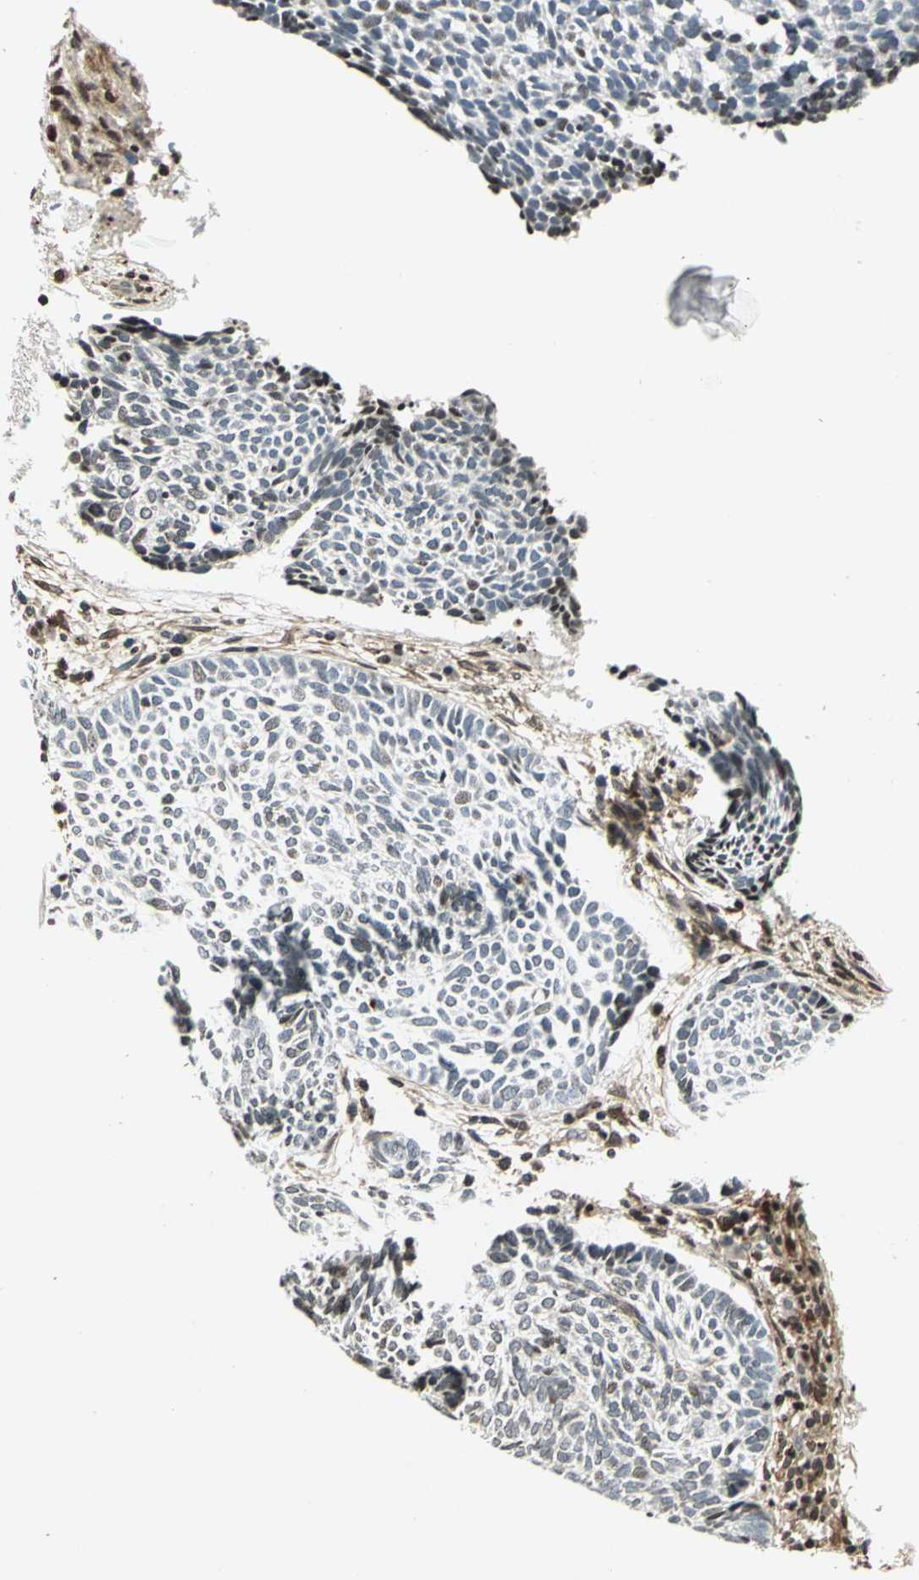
{"staining": {"intensity": "negative", "quantity": "none", "location": "none"}, "tissue": "skin cancer", "cell_type": "Tumor cells", "image_type": "cancer", "snomed": [{"axis": "morphology", "description": "Normal tissue, NOS"}, {"axis": "morphology", "description": "Basal cell carcinoma"}, {"axis": "topography", "description": "Skin"}], "caption": "The image exhibits no staining of tumor cells in skin cancer. Brightfield microscopy of immunohistochemistry (IHC) stained with DAB (3,3'-diaminobenzidine) (brown) and hematoxylin (blue), captured at high magnification.", "gene": "LGALS3", "patient": {"sex": "male", "age": 87}}